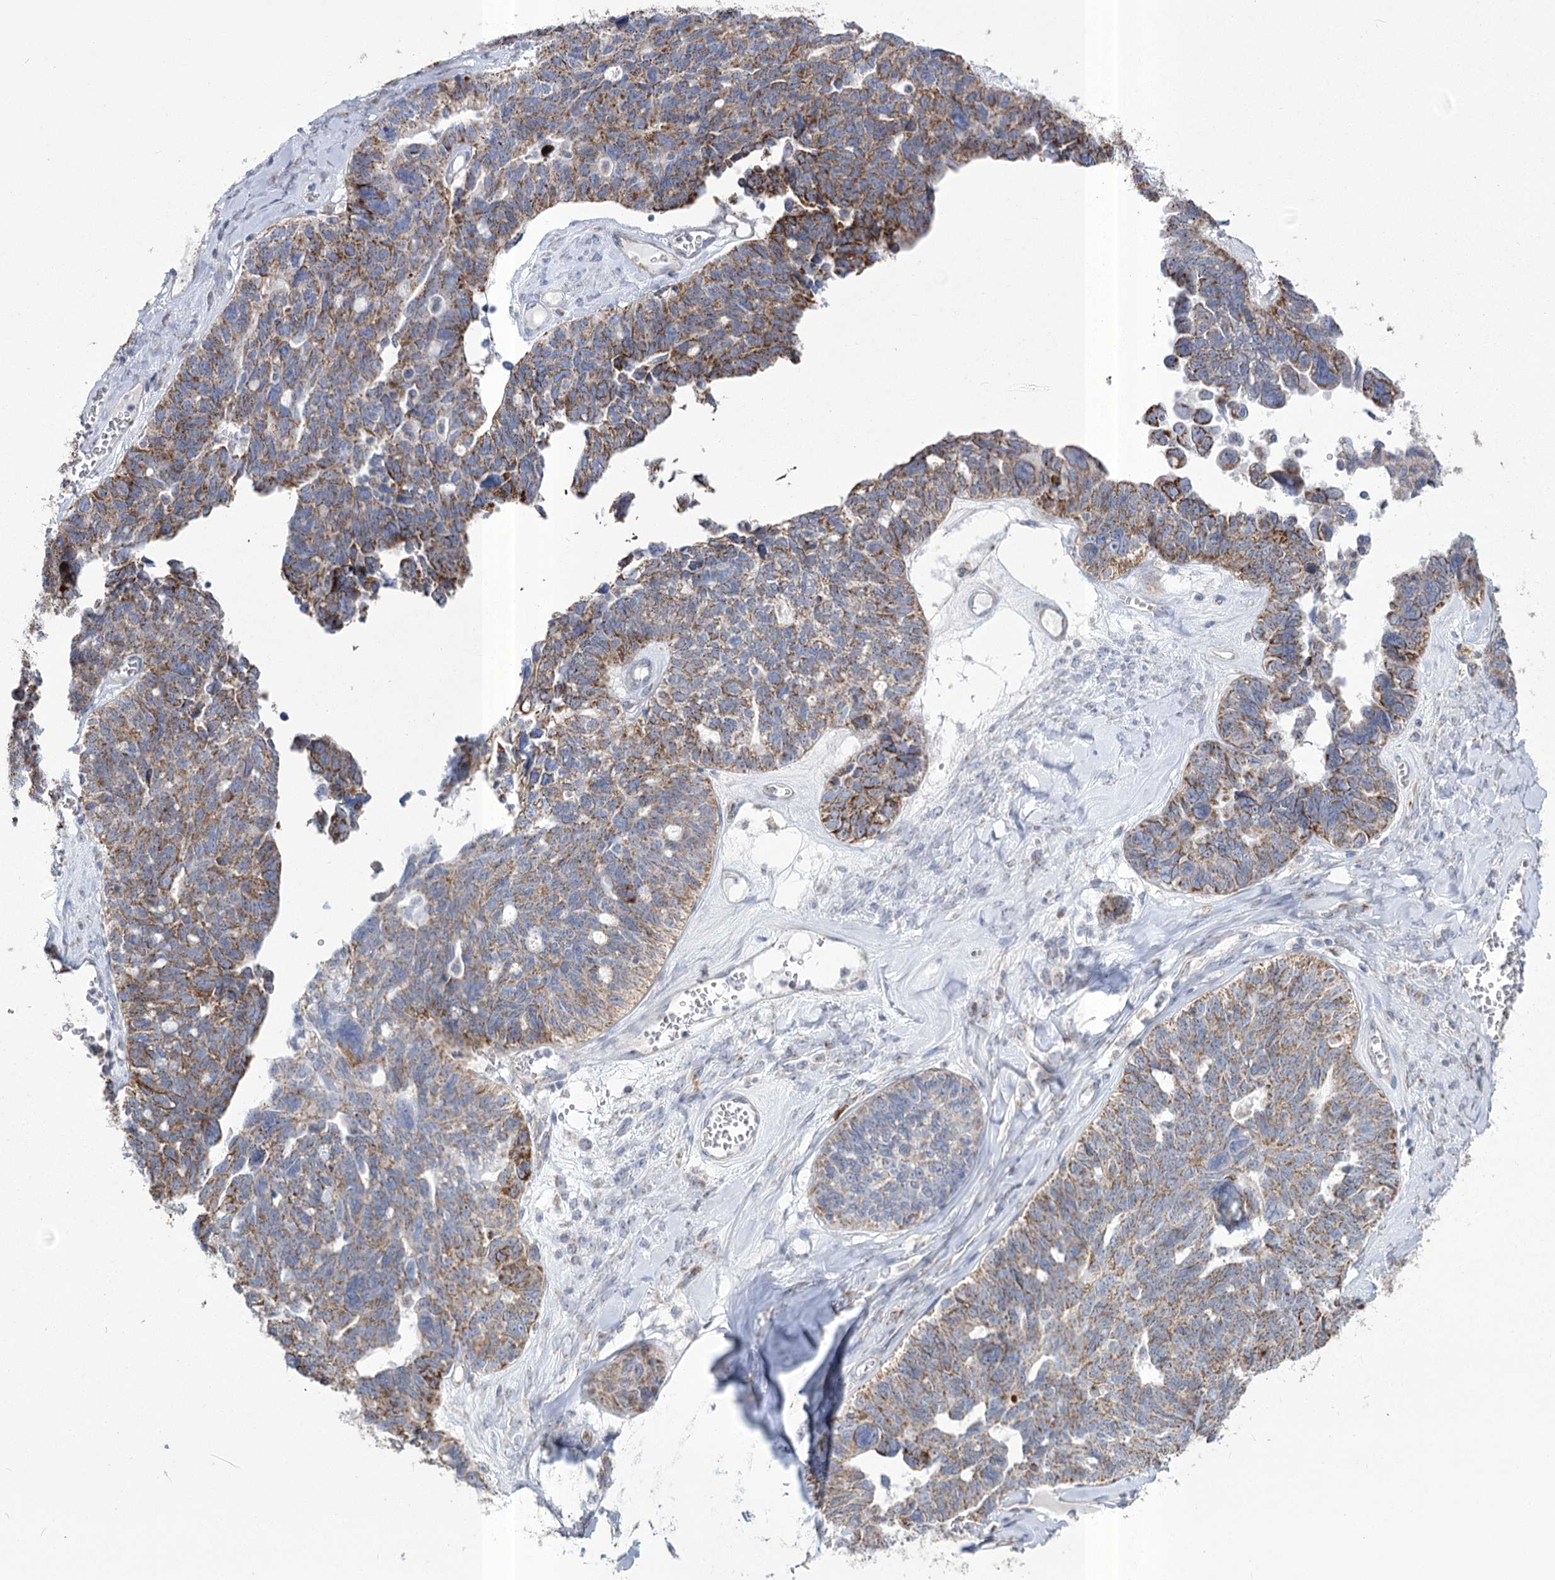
{"staining": {"intensity": "moderate", "quantity": ">75%", "location": "cytoplasmic/membranous"}, "tissue": "ovarian cancer", "cell_type": "Tumor cells", "image_type": "cancer", "snomed": [{"axis": "morphology", "description": "Cystadenocarcinoma, serous, NOS"}, {"axis": "topography", "description": "Ovary"}], "caption": "Immunohistochemistry (IHC) histopathology image of neoplastic tissue: serous cystadenocarcinoma (ovarian) stained using IHC demonstrates medium levels of moderate protein expression localized specifically in the cytoplasmic/membranous of tumor cells, appearing as a cytoplasmic/membranous brown color.", "gene": "PDHB", "patient": {"sex": "female", "age": 79}}